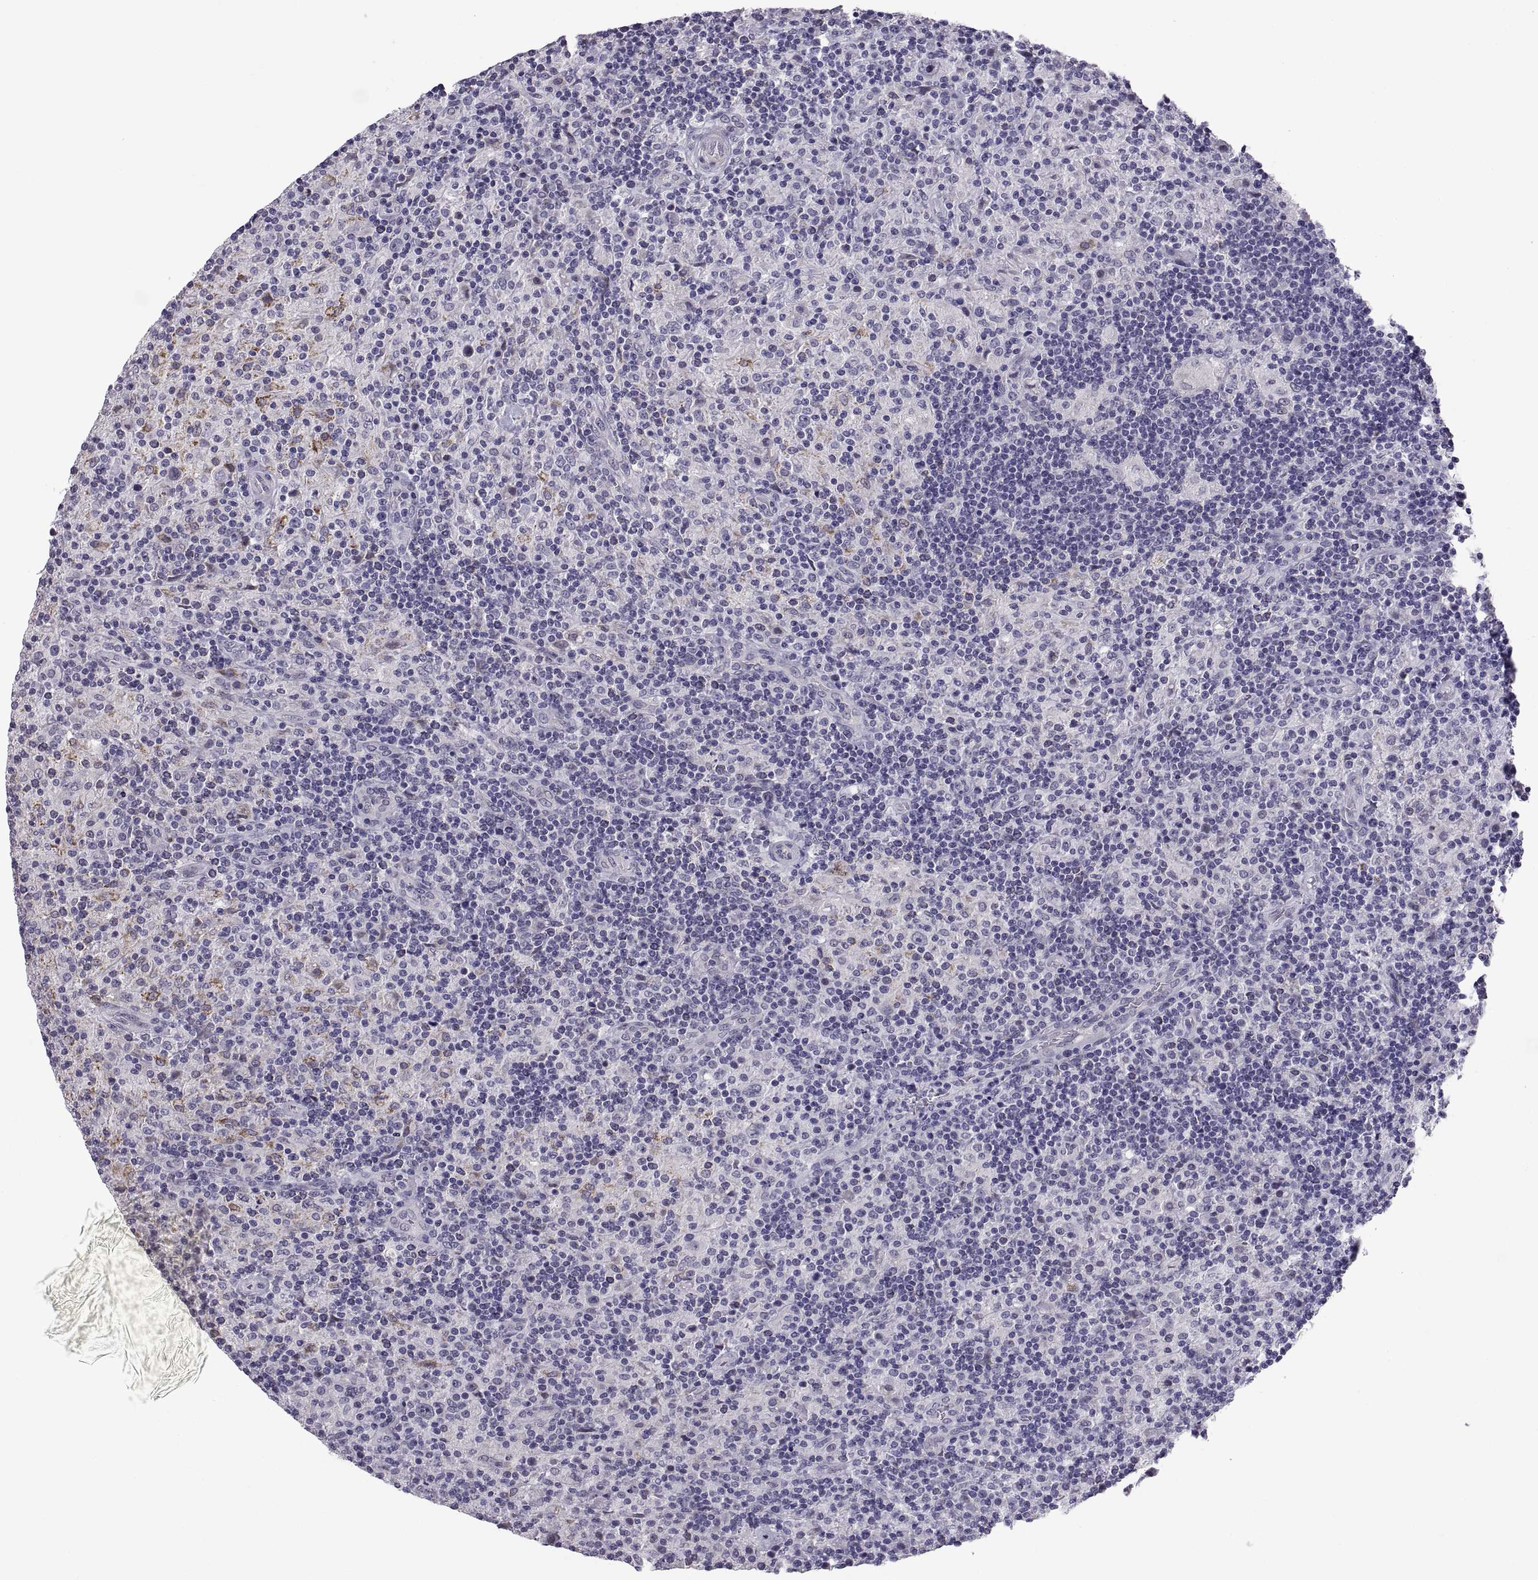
{"staining": {"intensity": "negative", "quantity": "none", "location": "none"}, "tissue": "lymphoma", "cell_type": "Tumor cells", "image_type": "cancer", "snomed": [{"axis": "morphology", "description": "Hodgkin's disease, NOS"}, {"axis": "topography", "description": "Lymph node"}], "caption": "Image shows no protein positivity in tumor cells of Hodgkin's disease tissue. (DAB (3,3'-diaminobenzidine) immunohistochemistry (IHC), high magnification).", "gene": "FAM170A", "patient": {"sex": "male", "age": 70}}